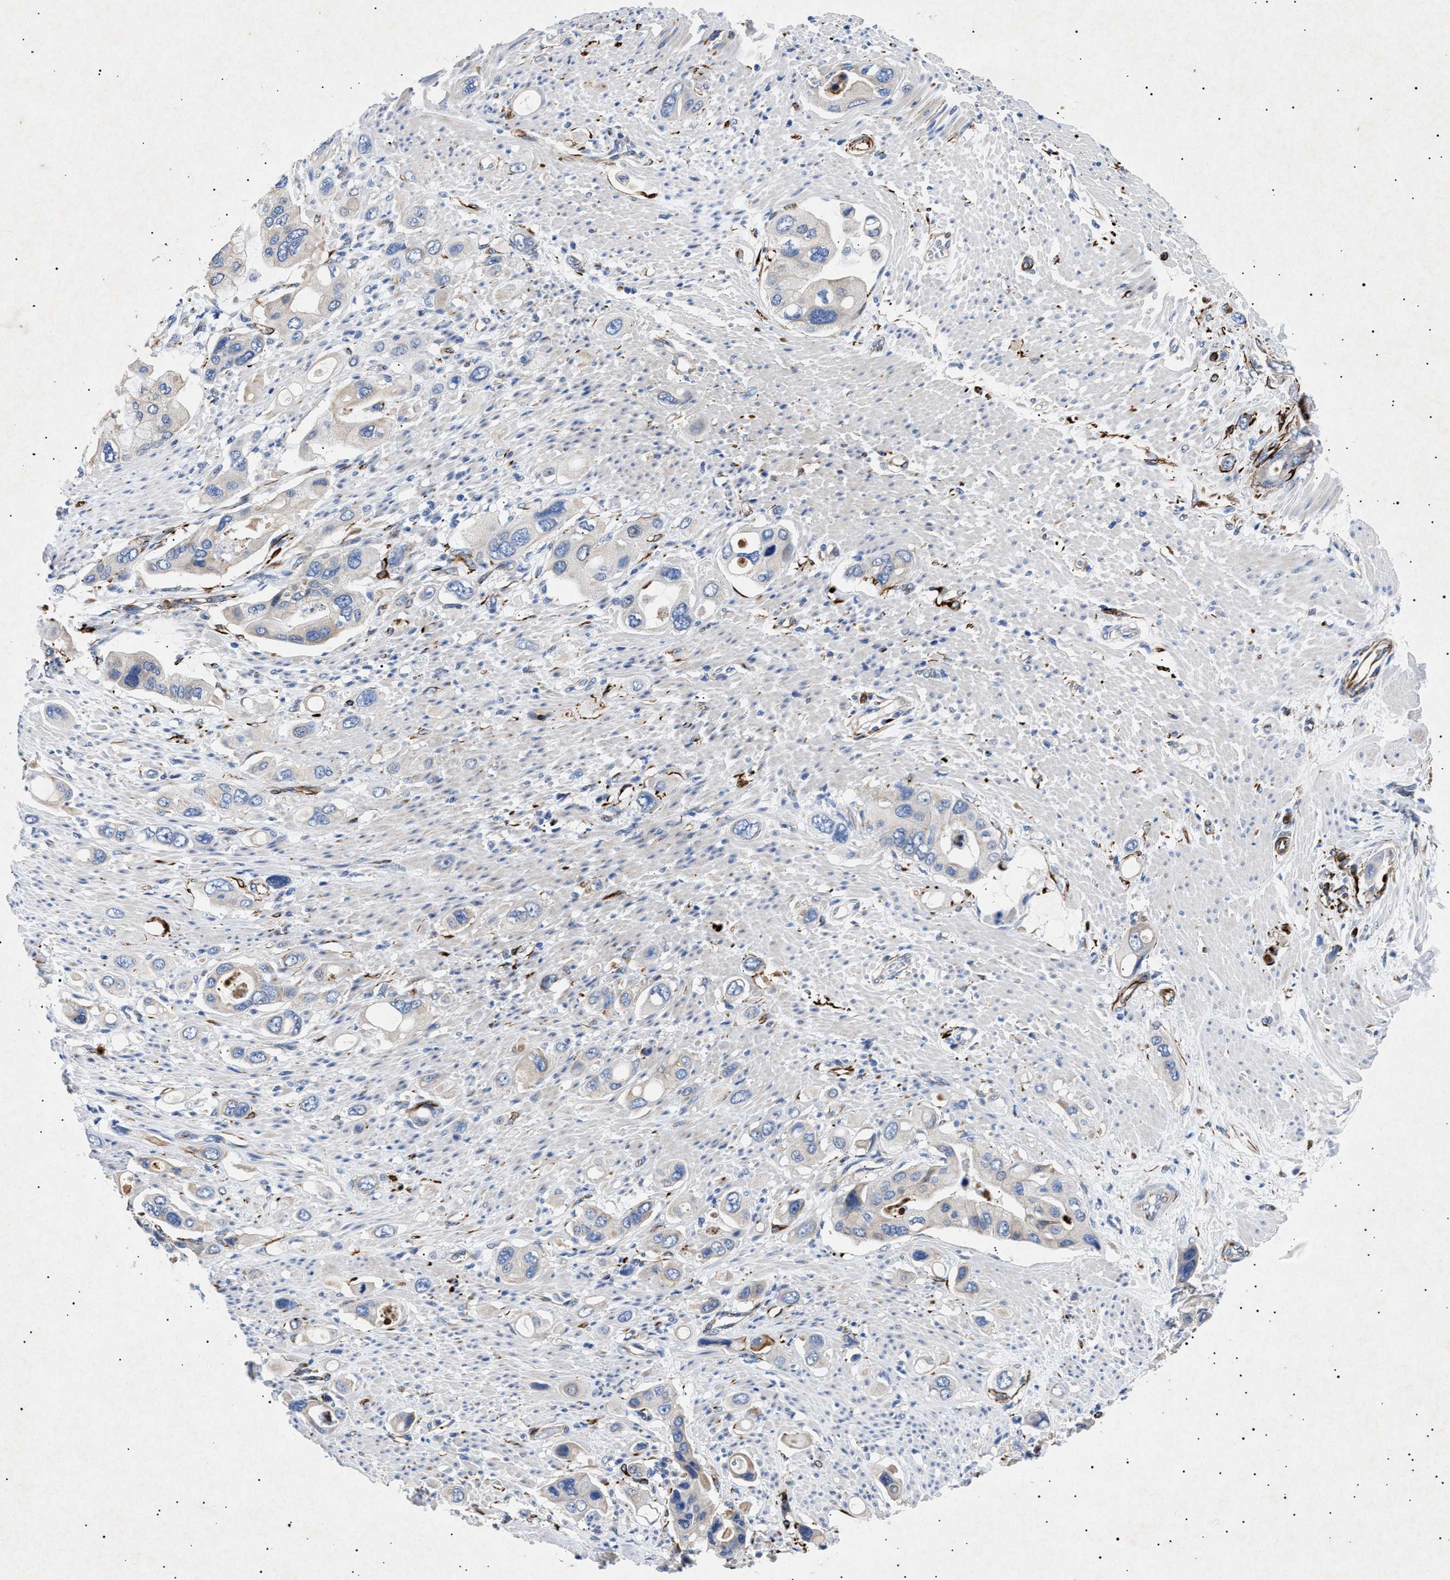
{"staining": {"intensity": "negative", "quantity": "none", "location": "none"}, "tissue": "pancreatic cancer", "cell_type": "Tumor cells", "image_type": "cancer", "snomed": [{"axis": "morphology", "description": "Adenocarcinoma, NOS"}, {"axis": "topography", "description": "Pancreas"}], "caption": "Histopathology image shows no protein positivity in tumor cells of pancreatic cancer (adenocarcinoma) tissue. The staining is performed using DAB (3,3'-diaminobenzidine) brown chromogen with nuclei counter-stained in using hematoxylin.", "gene": "OLFML2A", "patient": {"sex": "female", "age": 56}}